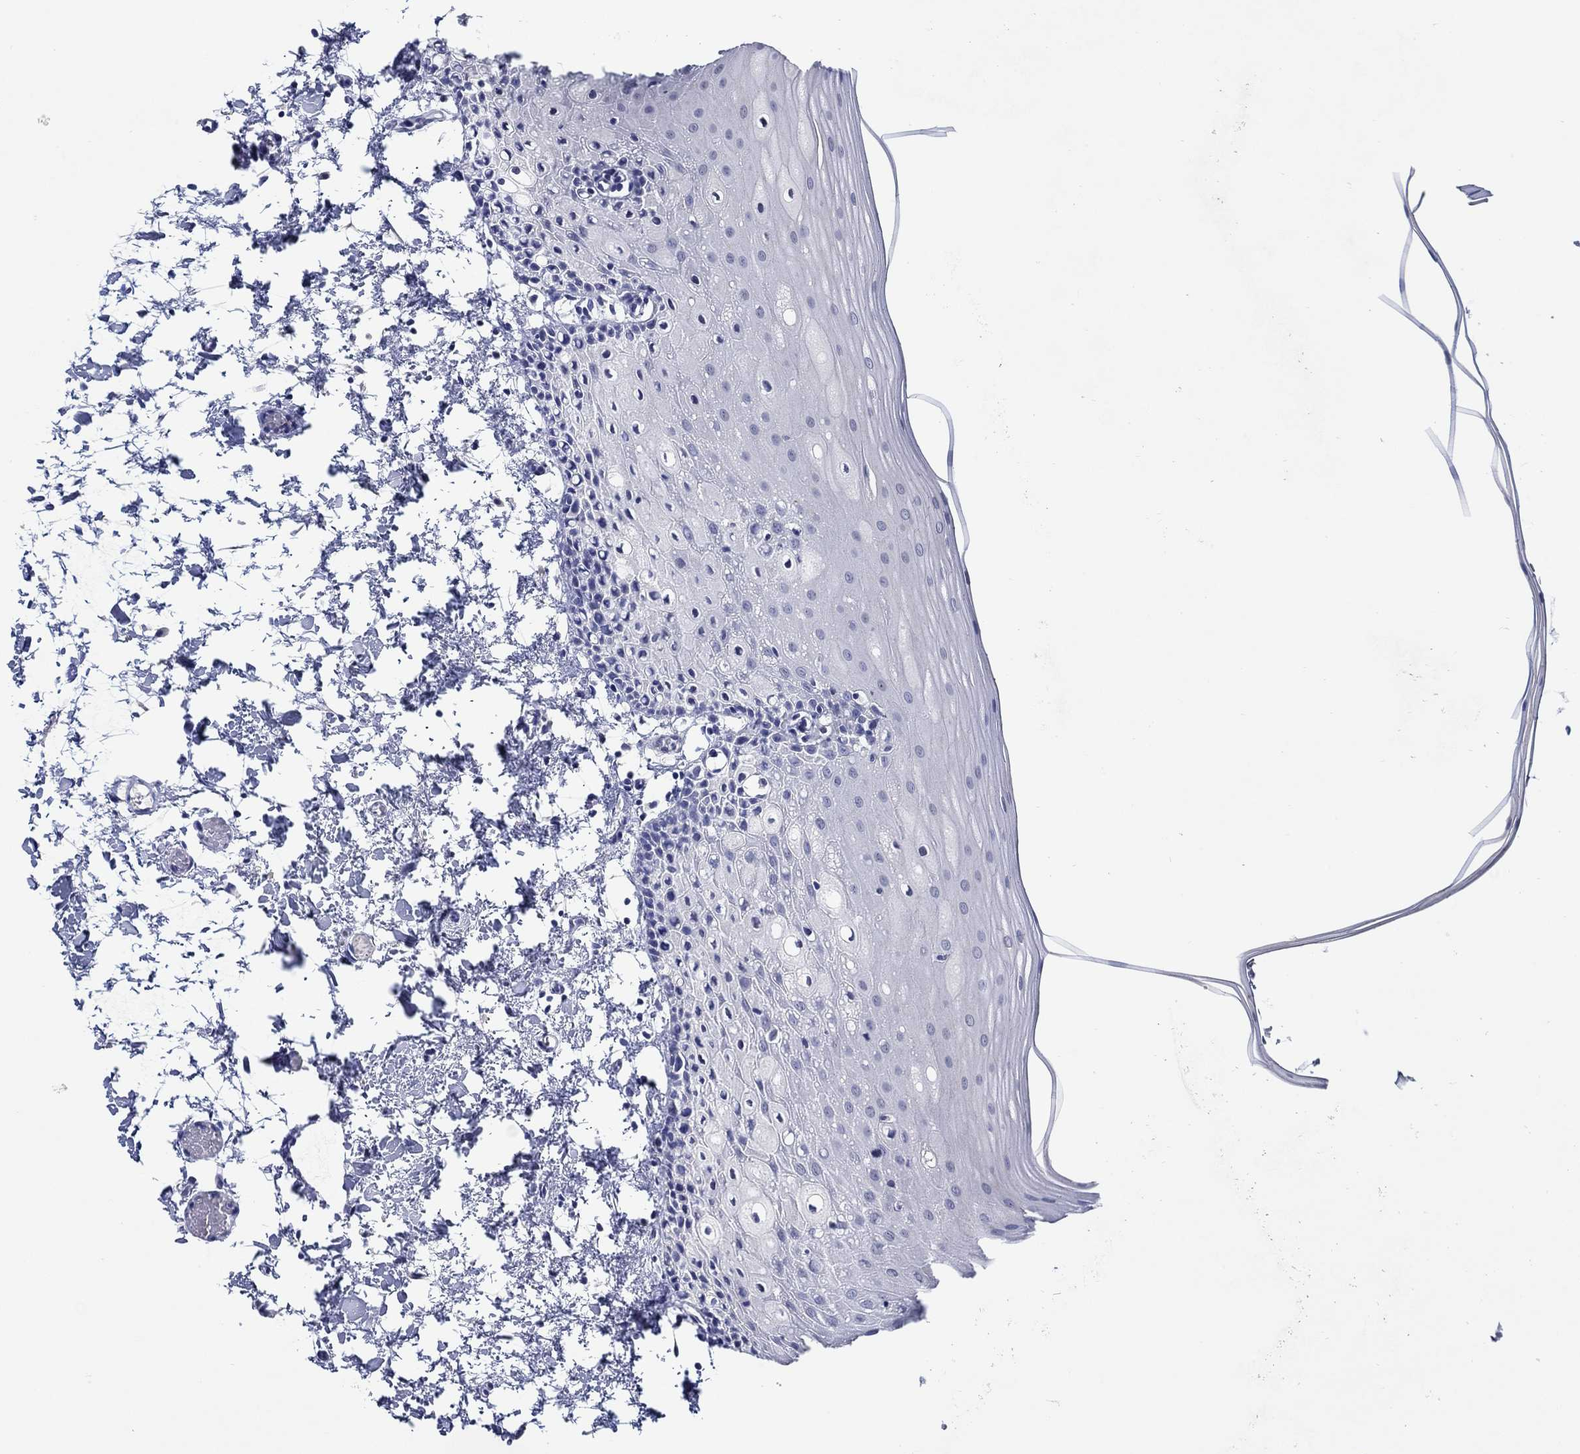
{"staining": {"intensity": "negative", "quantity": "none", "location": "none"}, "tissue": "oral mucosa", "cell_type": "Squamous epithelial cells", "image_type": "normal", "snomed": [{"axis": "morphology", "description": "Normal tissue, NOS"}, {"axis": "topography", "description": "Oral tissue"}], "caption": "An IHC histopathology image of benign oral mucosa is shown. There is no staining in squamous epithelial cells of oral mucosa. (DAB (3,3'-diaminobenzidine) immunohistochemistry (IHC) with hematoxylin counter stain).", "gene": "MC2R", "patient": {"sex": "male", "age": 81}}